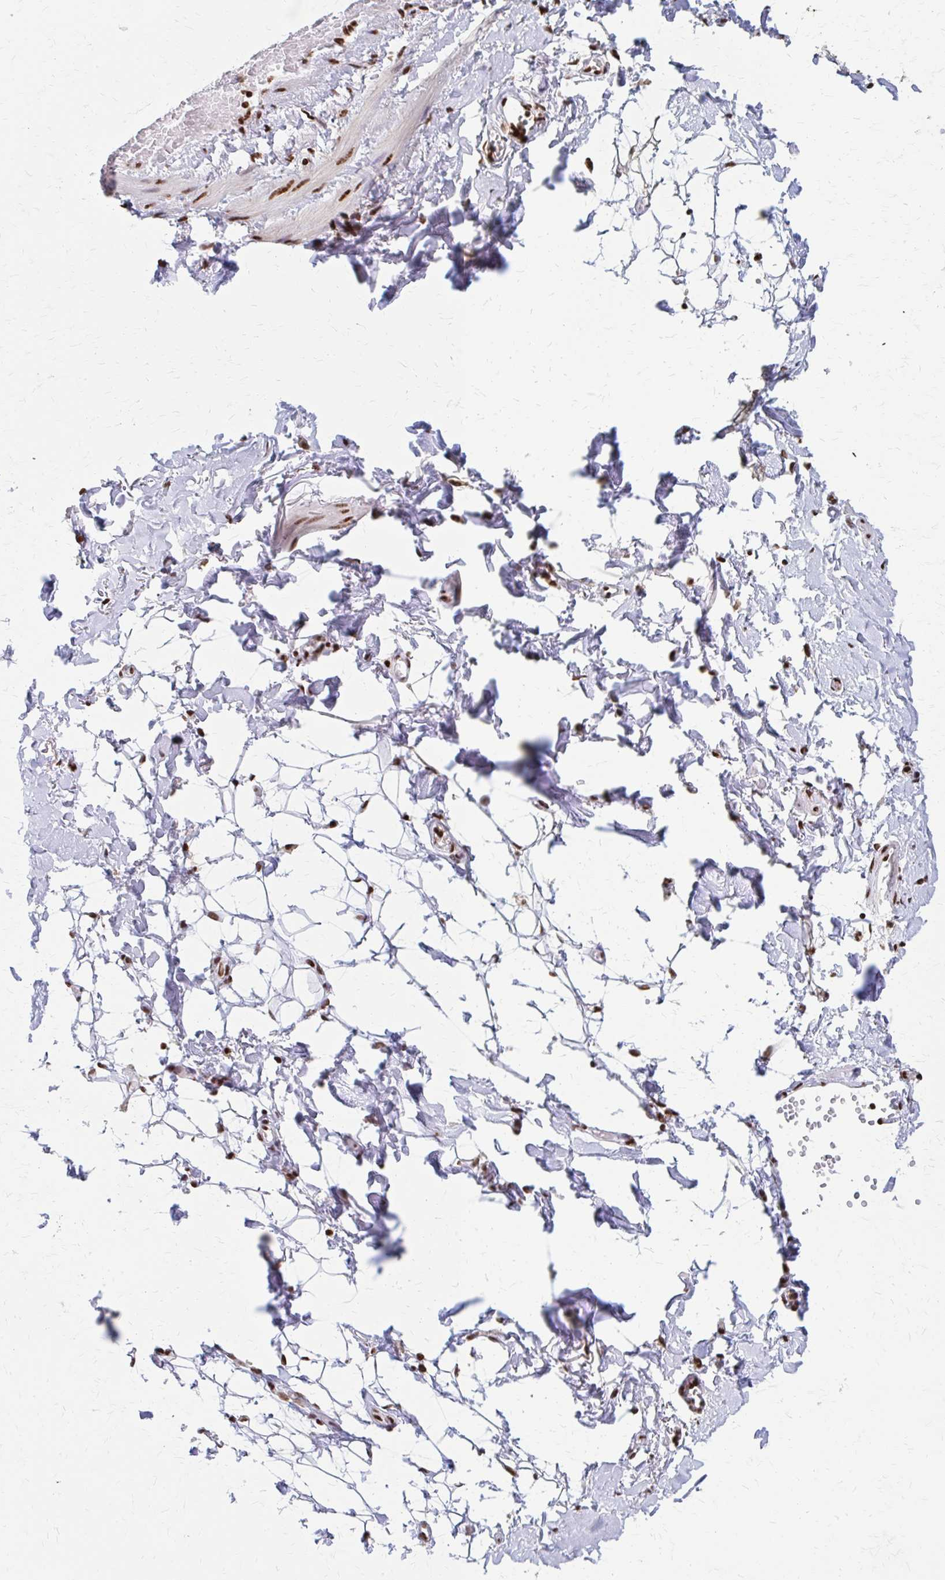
{"staining": {"intensity": "negative", "quantity": "none", "location": "none"}, "tissue": "adipose tissue", "cell_type": "Adipocytes", "image_type": "normal", "snomed": [{"axis": "morphology", "description": "Normal tissue, NOS"}, {"axis": "topography", "description": "Anal"}, {"axis": "topography", "description": "Peripheral nerve tissue"}], "caption": "High power microscopy photomicrograph of an immunohistochemistry histopathology image of normal adipose tissue, revealing no significant positivity in adipocytes.", "gene": "CNKSR3", "patient": {"sex": "male", "age": 78}}